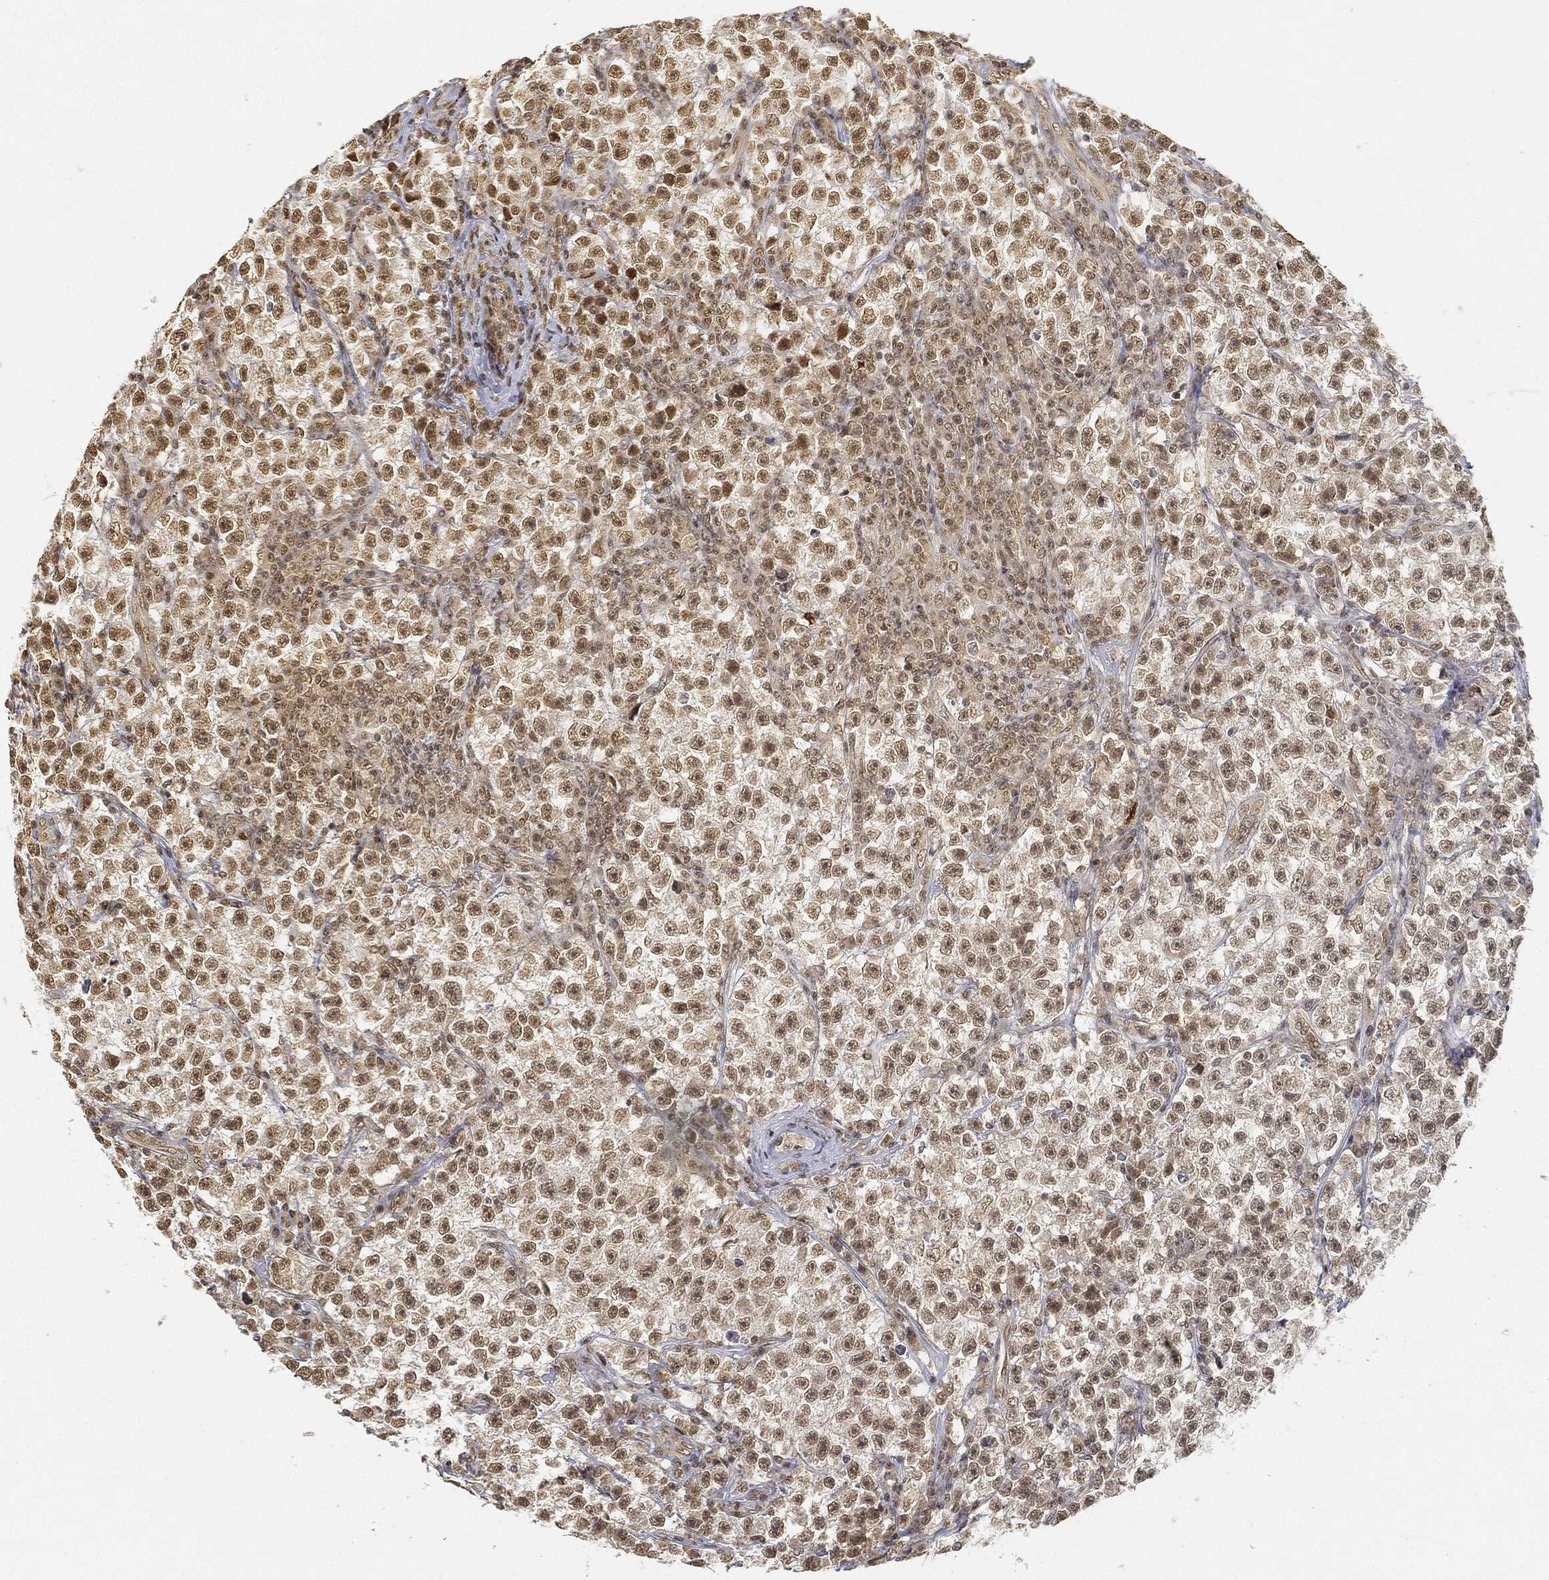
{"staining": {"intensity": "moderate", "quantity": "25%-75%", "location": "nuclear"}, "tissue": "testis cancer", "cell_type": "Tumor cells", "image_type": "cancer", "snomed": [{"axis": "morphology", "description": "Seminoma, NOS"}, {"axis": "topography", "description": "Testis"}], "caption": "The image demonstrates staining of testis cancer (seminoma), revealing moderate nuclear protein positivity (brown color) within tumor cells. (DAB (3,3'-diaminobenzidine) IHC, brown staining for protein, blue staining for nuclei).", "gene": "CIB1", "patient": {"sex": "male", "age": 22}}